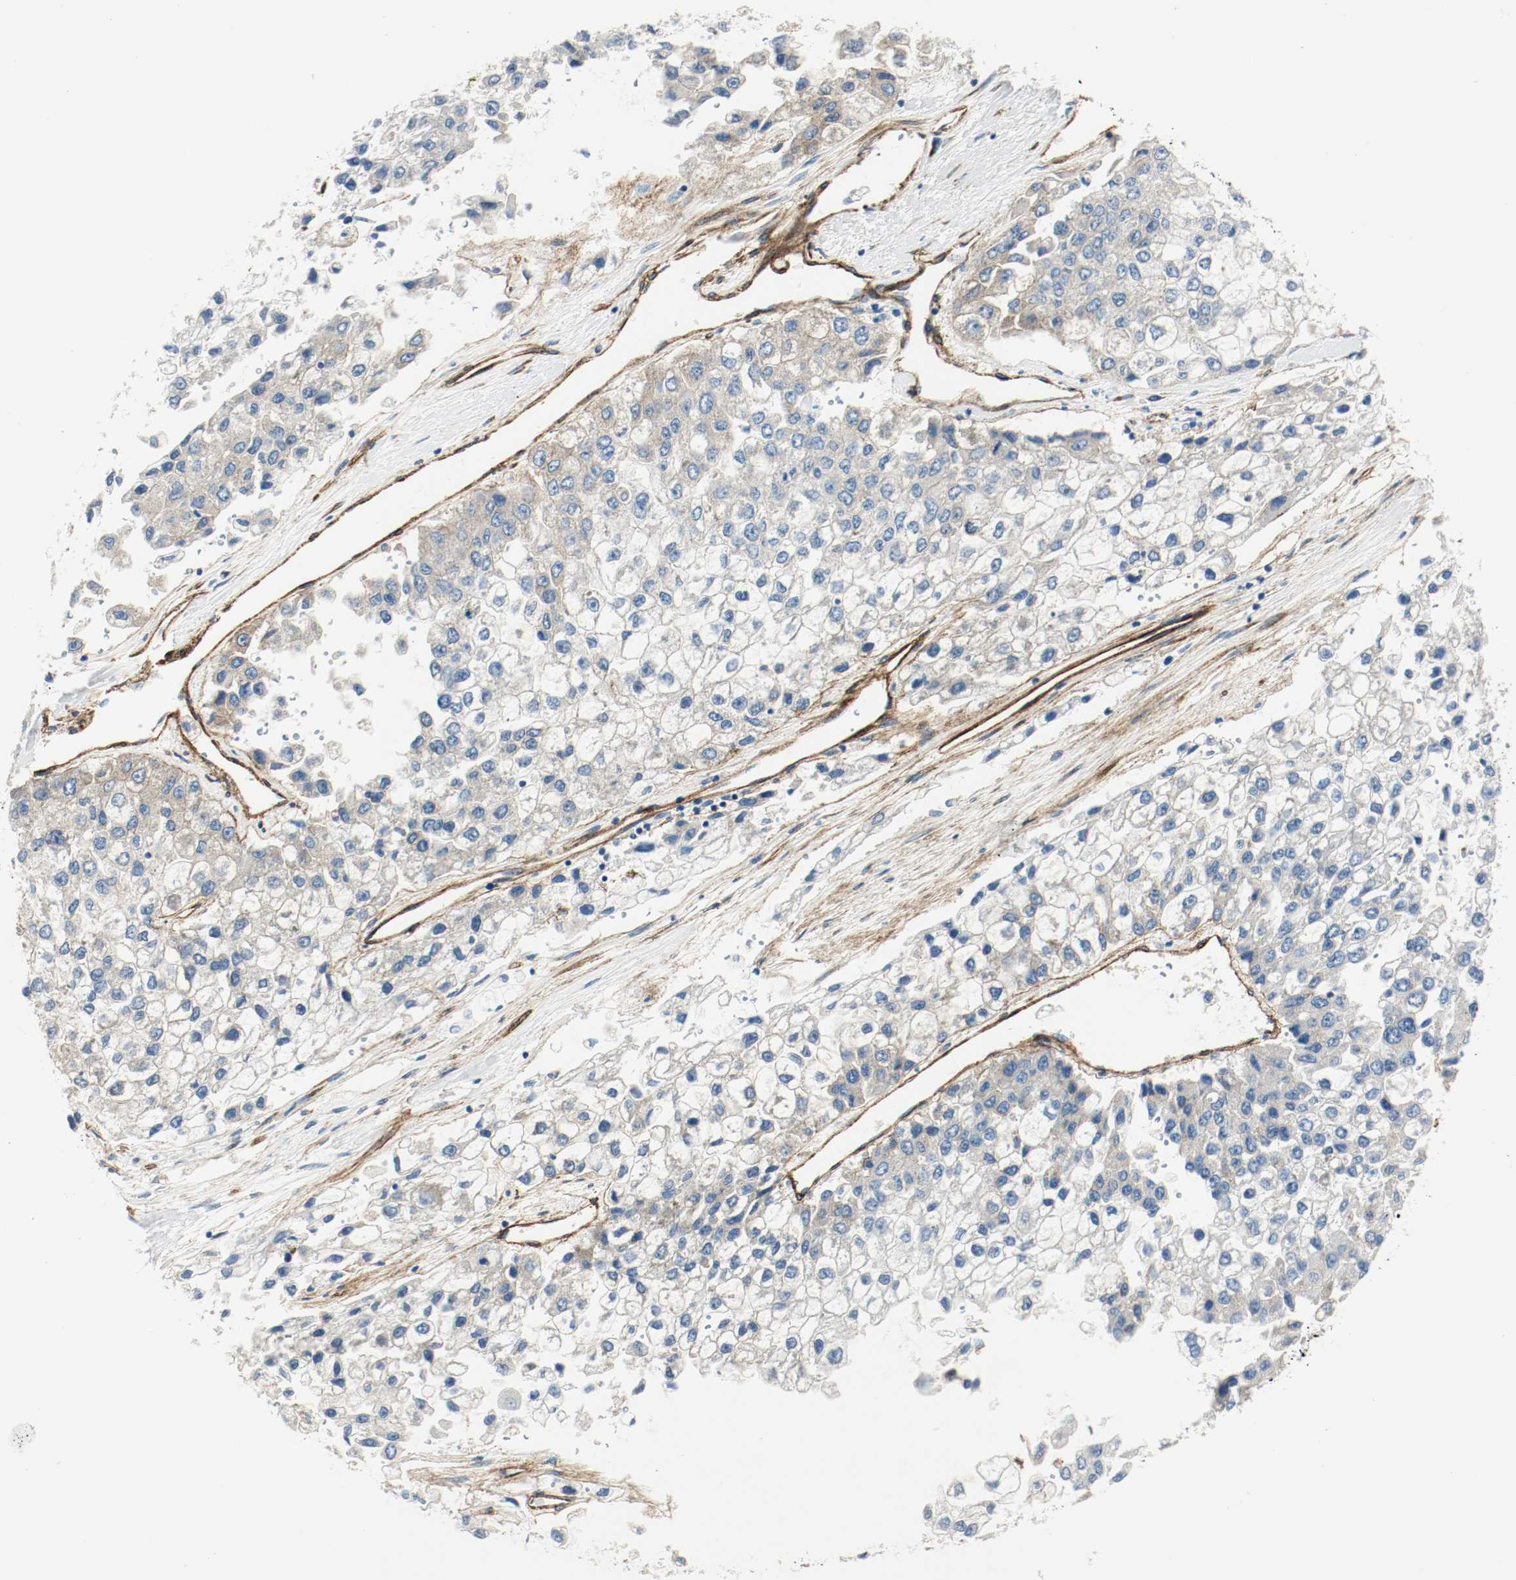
{"staining": {"intensity": "weak", "quantity": "25%-75%", "location": "cytoplasmic/membranous"}, "tissue": "liver cancer", "cell_type": "Tumor cells", "image_type": "cancer", "snomed": [{"axis": "morphology", "description": "Carcinoma, Hepatocellular, NOS"}, {"axis": "topography", "description": "Liver"}], "caption": "The histopathology image reveals staining of liver hepatocellular carcinoma, revealing weak cytoplasmic/membranous protein positivity (brown color) within tumor cells.", "gene": "LAMB1", "patient": {"sex": "female", "age": 66}}